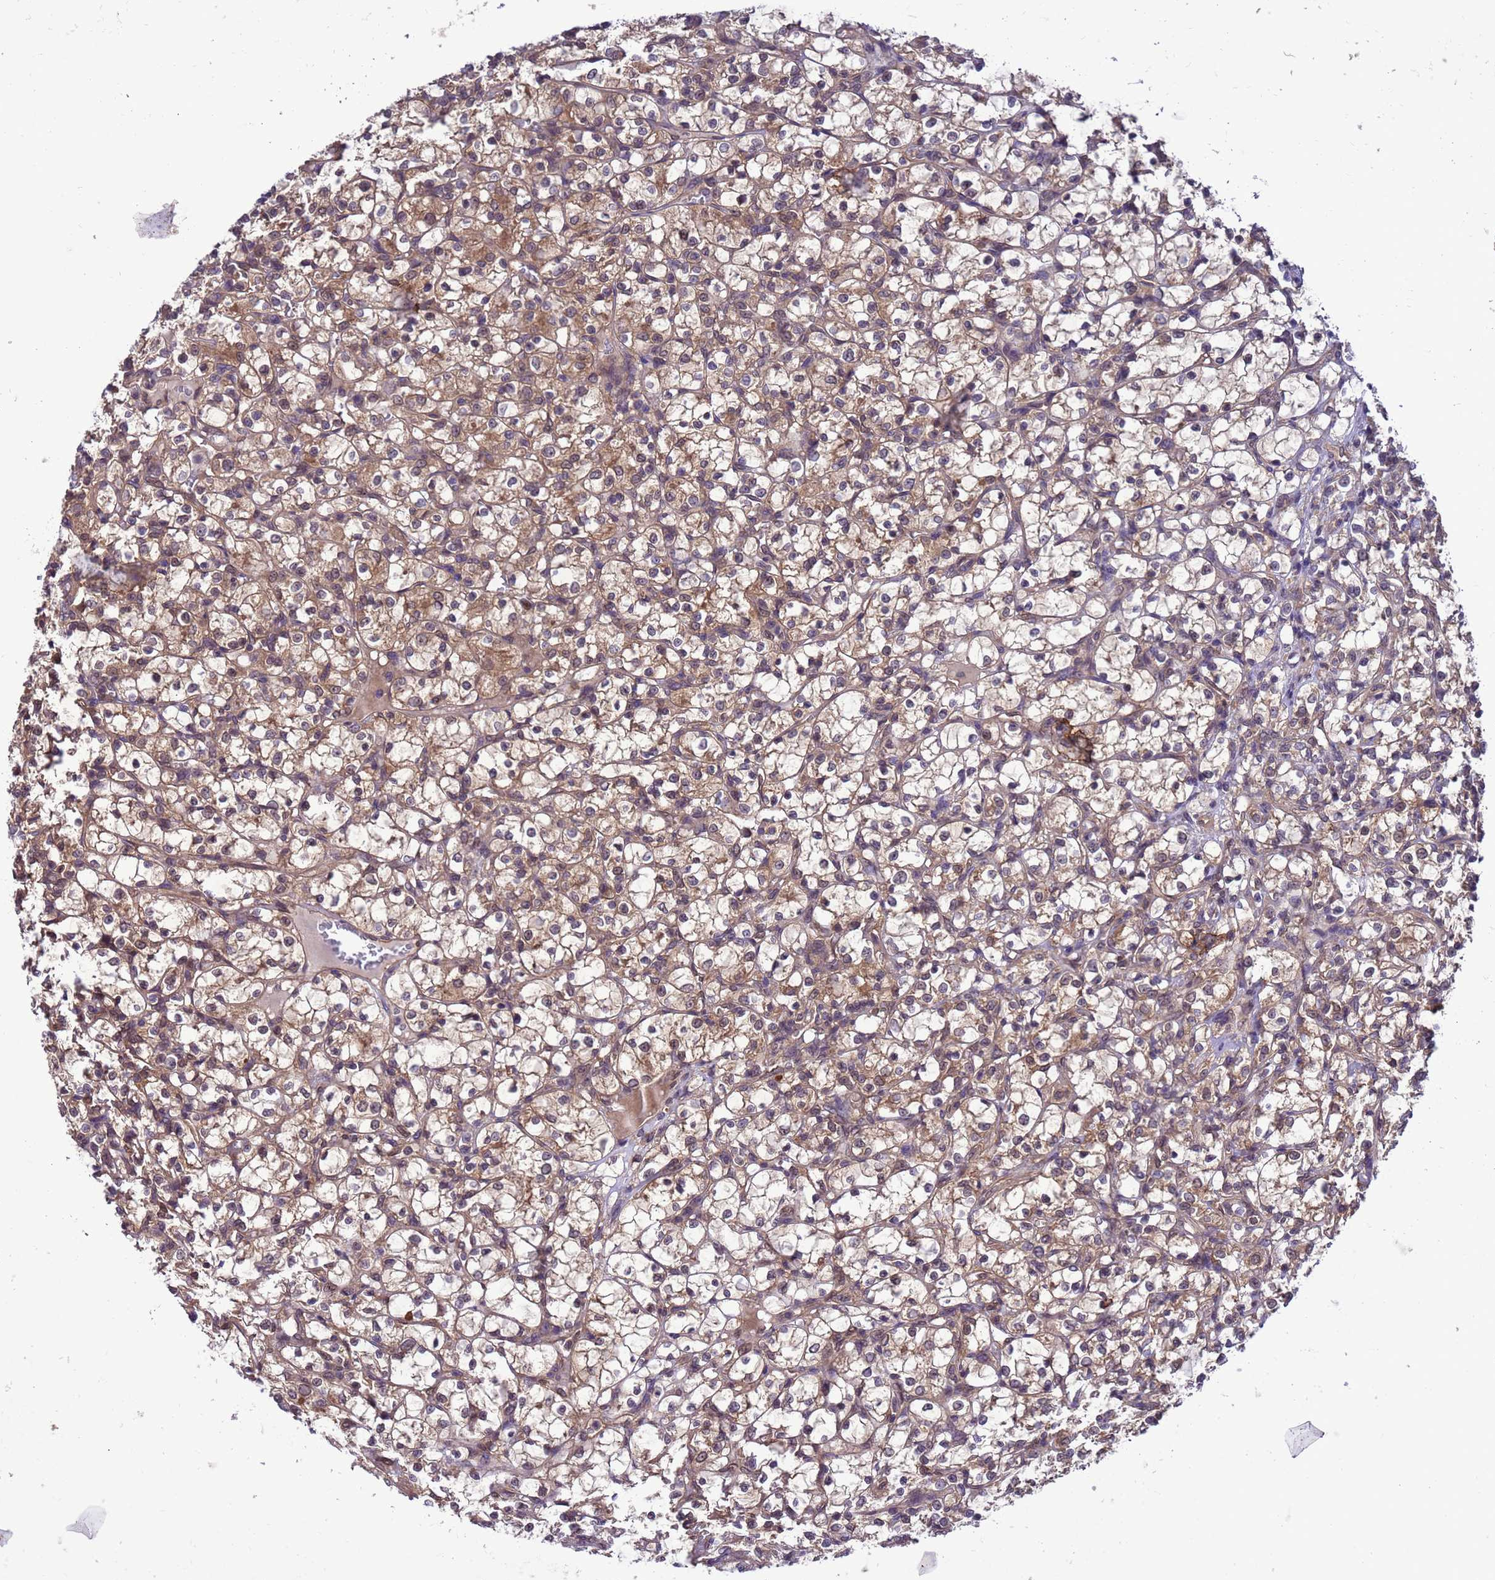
{"staining": {"intensity": "moderate", "quantity": "25%-75%", "location": "cytoplasmic/membranous"}, "tissue": "renal cancer", "cell_type": "Tumor cells", "image_type": "cancer", "snomed": [{"axis": "morphology", "description": "Adenocarcinoma, NOS"}, {"axis": "topography", "description": "Kidney"}], "caption": "A brown stain labels moderate cytoplasmic/membranous positivity of a protein in human adenocarcinoma (renal) tumor cells. (DAB IHC, brown staining for protein, blue staining for nuclei).", "gene": "ZFP69B", "patient": {"sex": "female", "age": 69}}